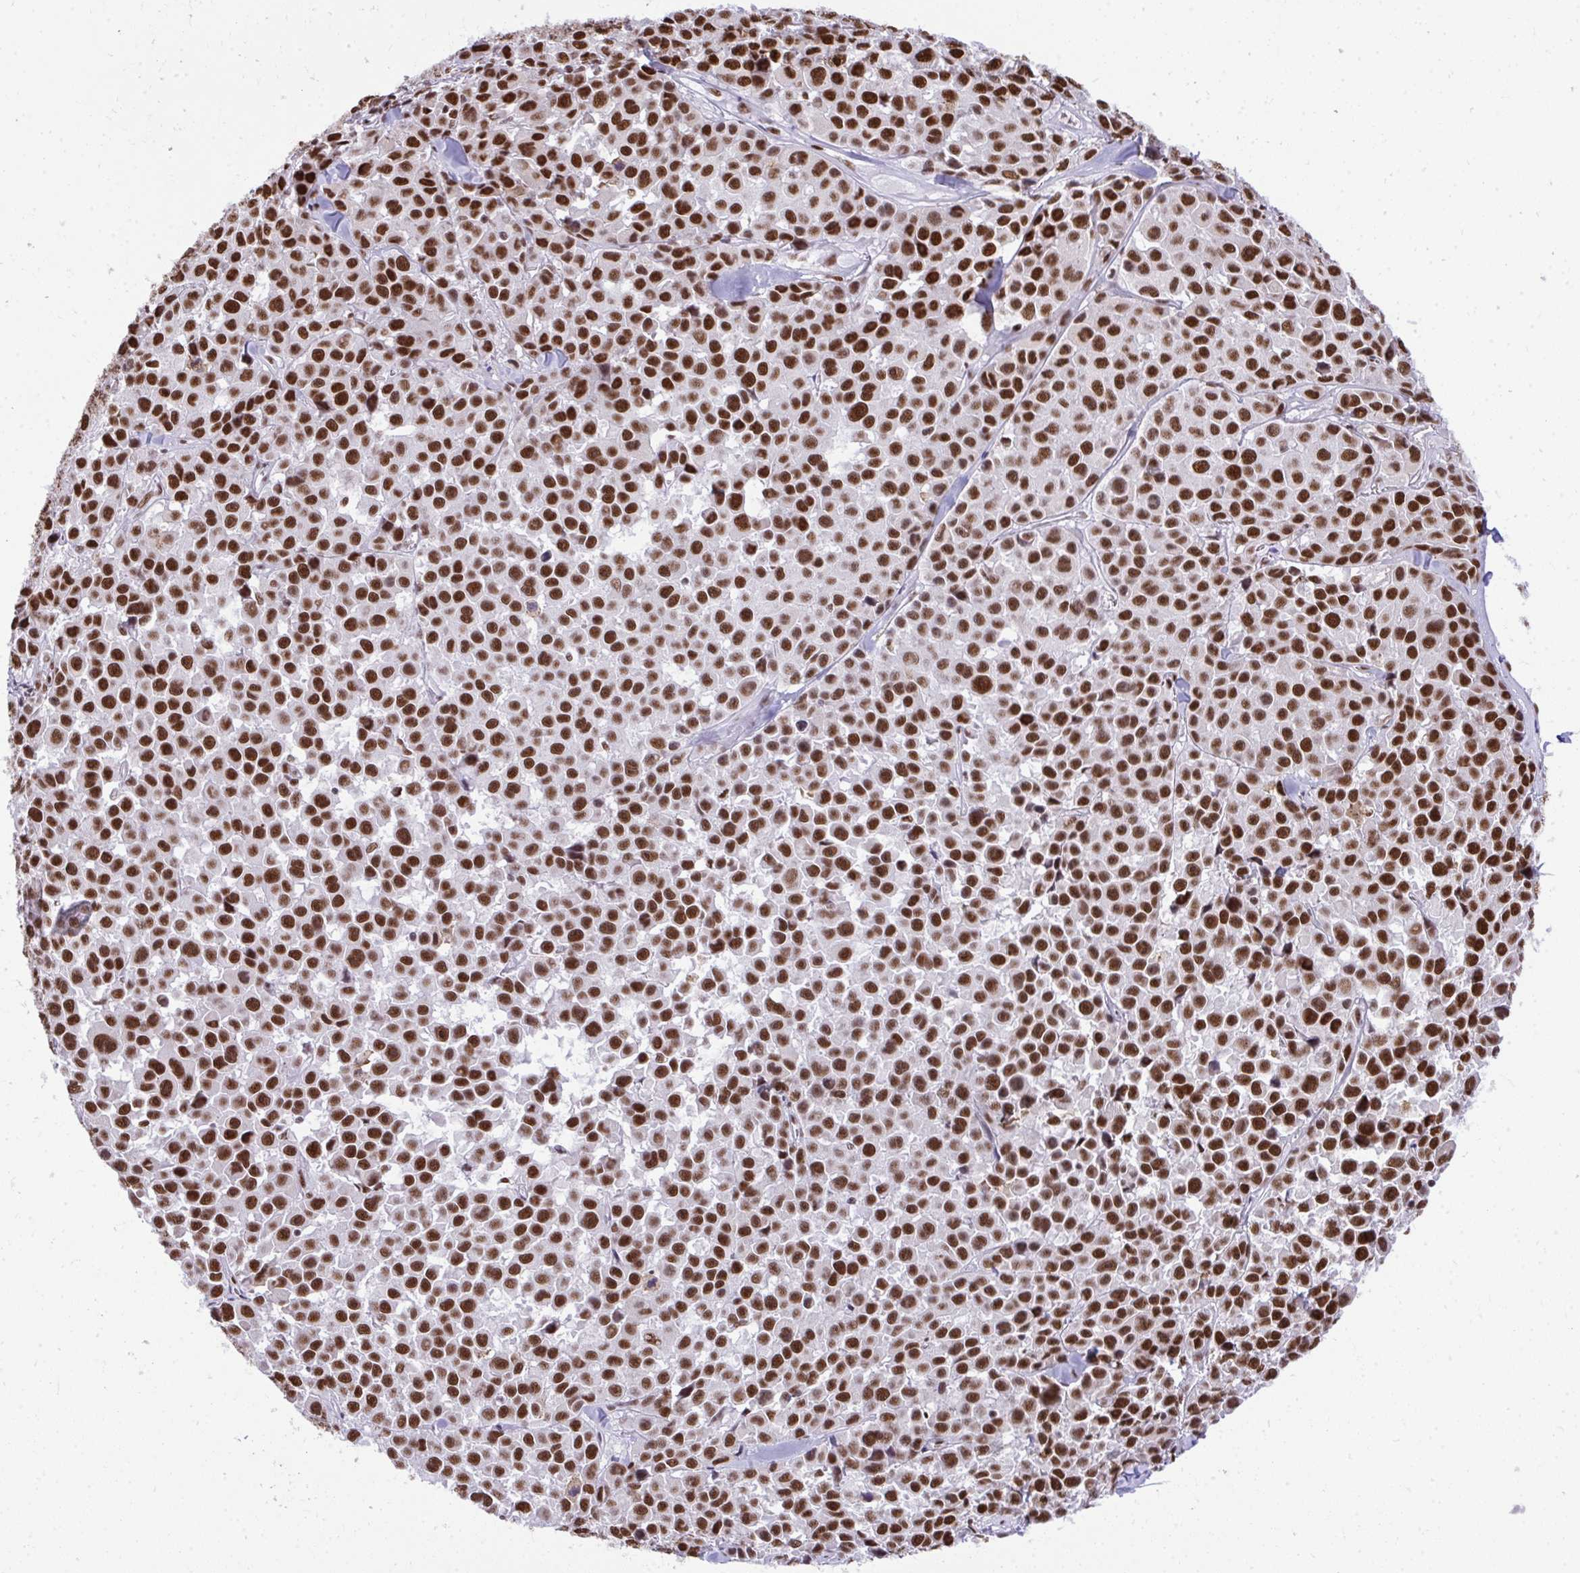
{"staining": {"intensity": "strong", "quantity": ">75%", "location": "nuclear"}, "tissue": "melanoma", "cell_type": "Tumor cells", "image_type": "cancer", "snomed": [{"axis": "morphology", "description": "Malignant melanoma, NOS"}, {"axis": "topography", "description": "Skin"}], "caption": "Immunohistochemistry histopathology image of neoplastic tissue: human malignant melanoma stained using immunohistochemistry exhibits high levels of strong protein expression localized specifically in the nuclear of tumor cells, appearing as a nuclear brown color.", "gene": "PRPF19", "patient": {"sex": "female", "age": 66}}